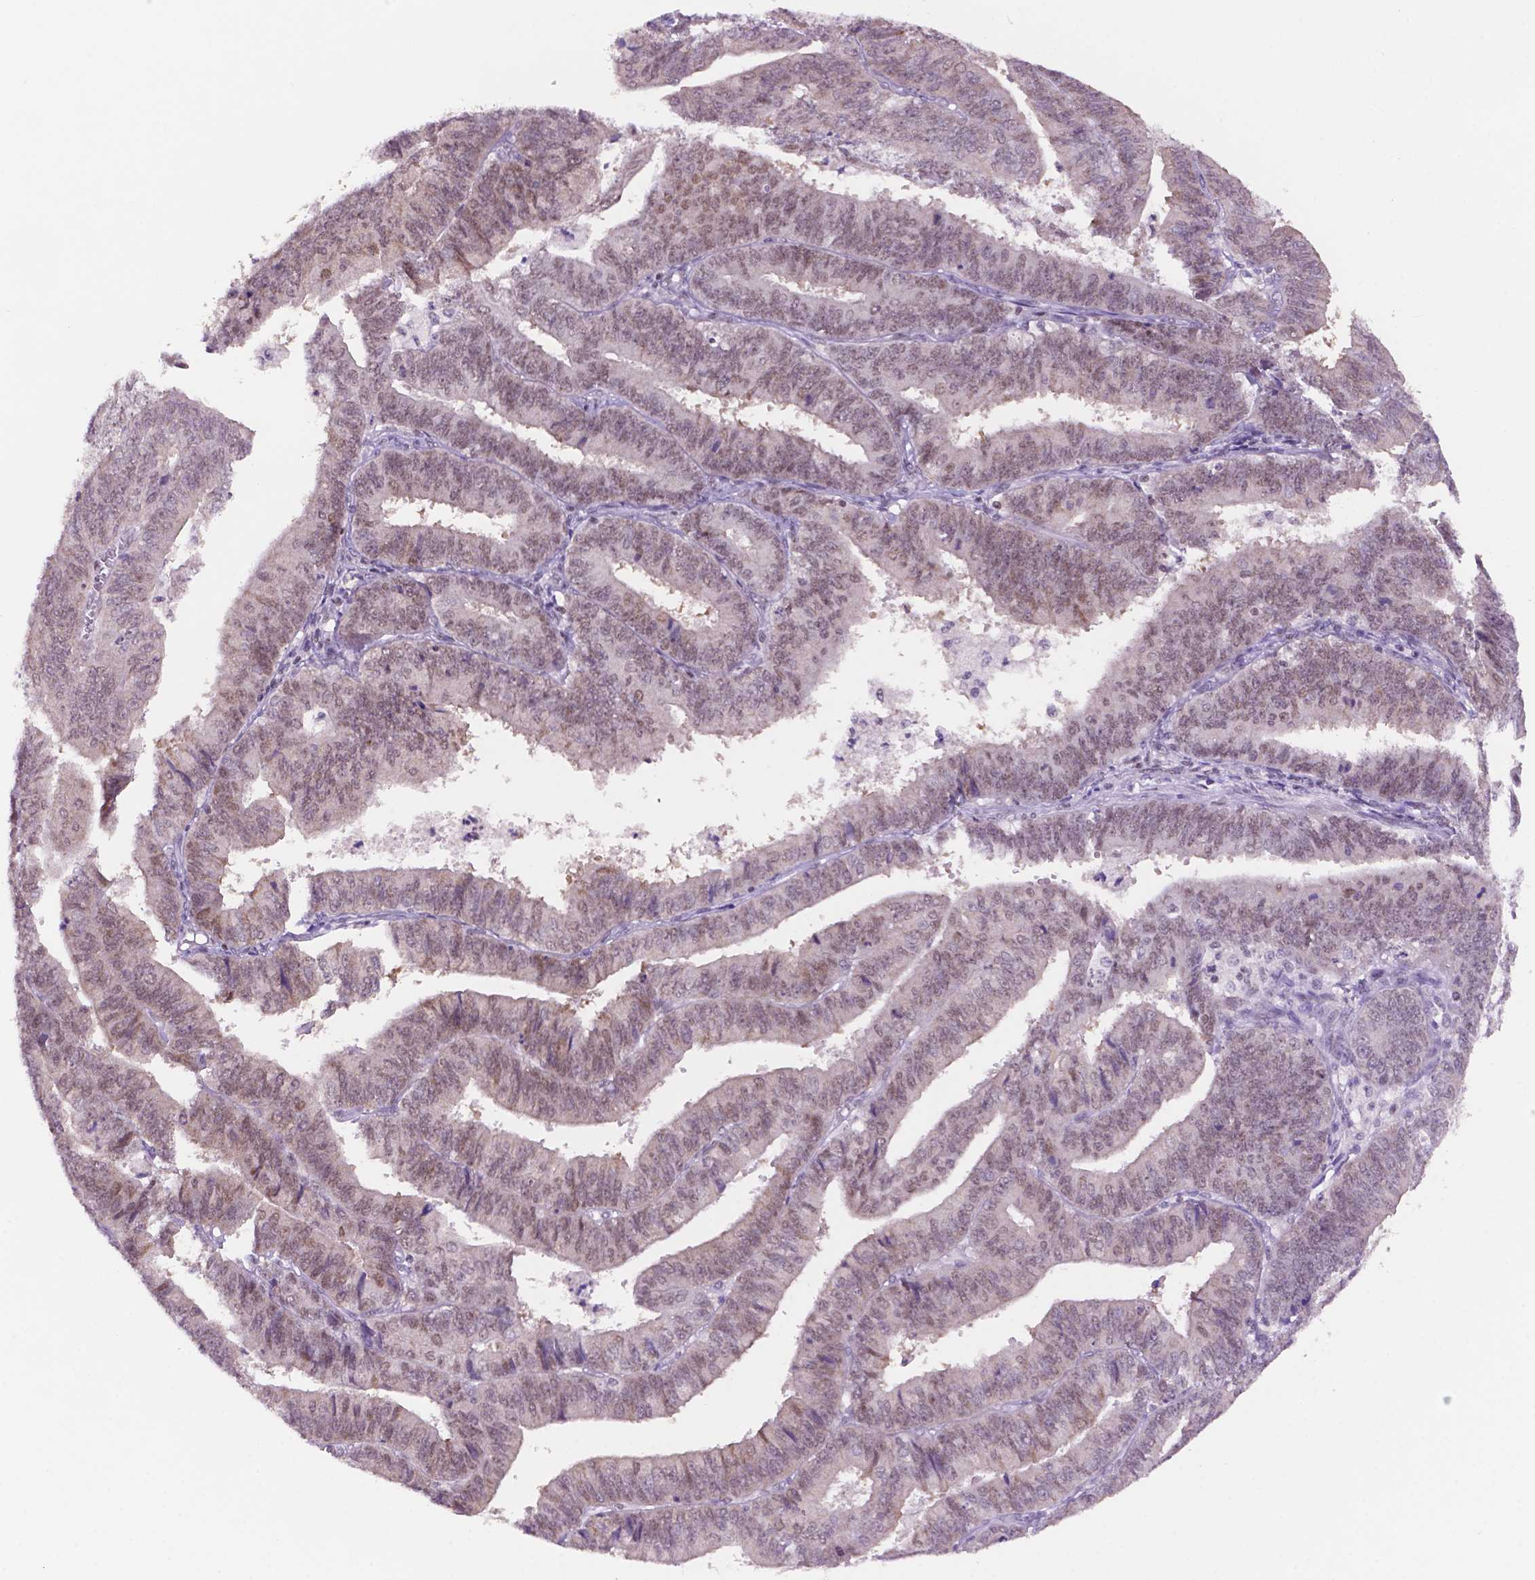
{"staining": {"intensity": "weak", "quantity": ">75%", "location": "nuclear"}, "tissue": "endometrial cancer", "cell_type": "Tumor cells", "image_type": "cancer", "snomed": [{"axis": "morphology", "description": "Adenocarcinoma, NOS"}, {"axis": "topography", "description": "Endometrium"}], "caption": "IHC staining of adenocarcinoma (endometrial), which reveals low levels of weak nuclear positivity in about >75% of tumor cells indicating weak nuclear protein expression. The staining was performed using DAB (3,3'-diaminobenzidine) (brown) for protein detection and nuclei were counterstained in hematoxylin (blue).", "gene": "NCOR1", "patient": {"sex": "female", "age": 73}}